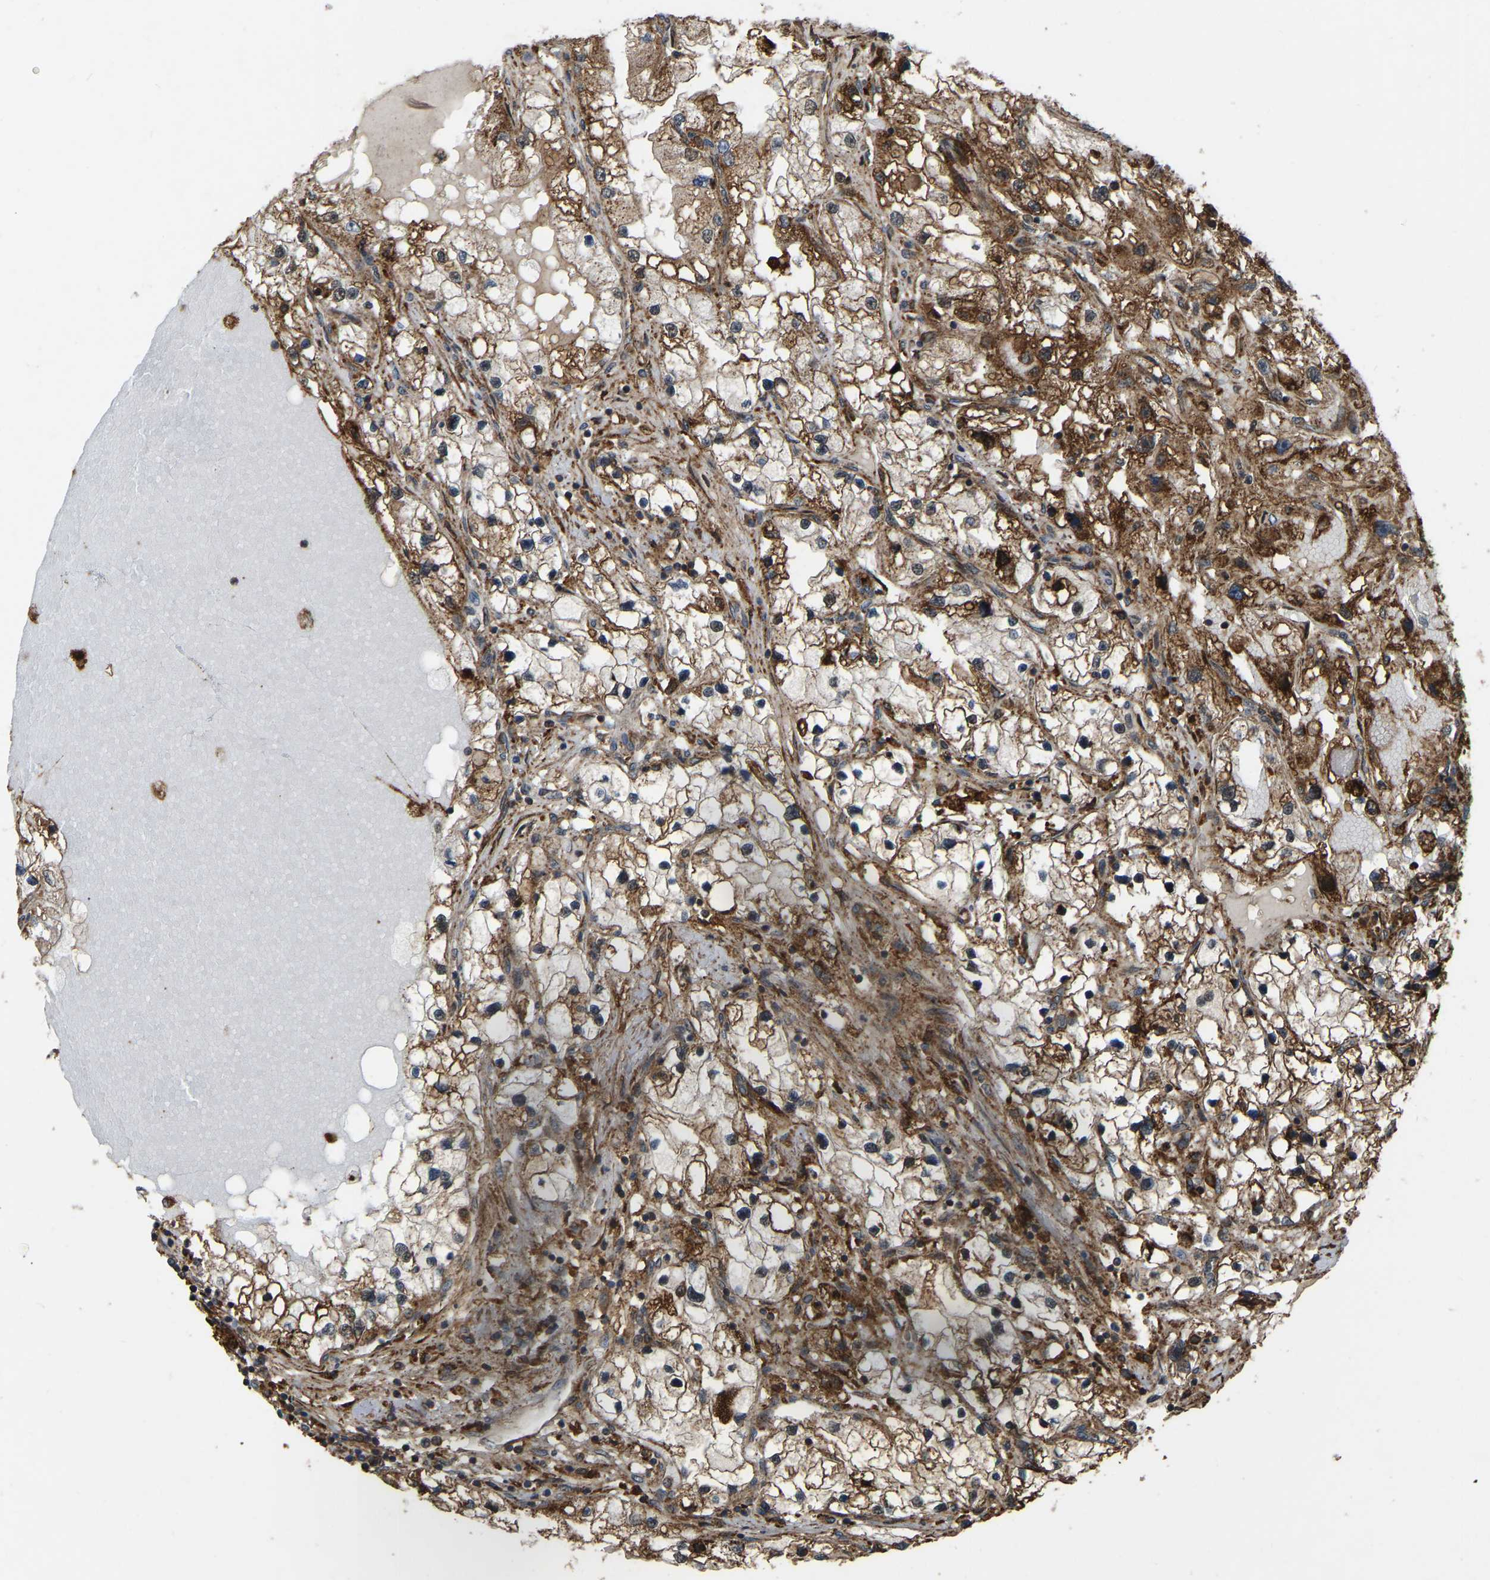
{"staining": {"intensity": "moderate", "quantity": ">75%", "location": "cytoplasmic/membranous"}, "tissue": "renal cancer", "cell_type": "Tumor cells", "image_type": "cancer", "snomed": [{"axis": "morphology", "description": "Adenocarcinoma, NOS"}, {"axis": "topography", "description": "Kidney"}], "caption": "Renal adenocarcinoma stained for a protein demonstrates moderate cytoplasmic/membranous positivity in tumor cells. (Brightfield microscopy of DAB IHC at high magnification).", "gene": "SAMD9L", "patient": {"sex": "male", "age": 68}}